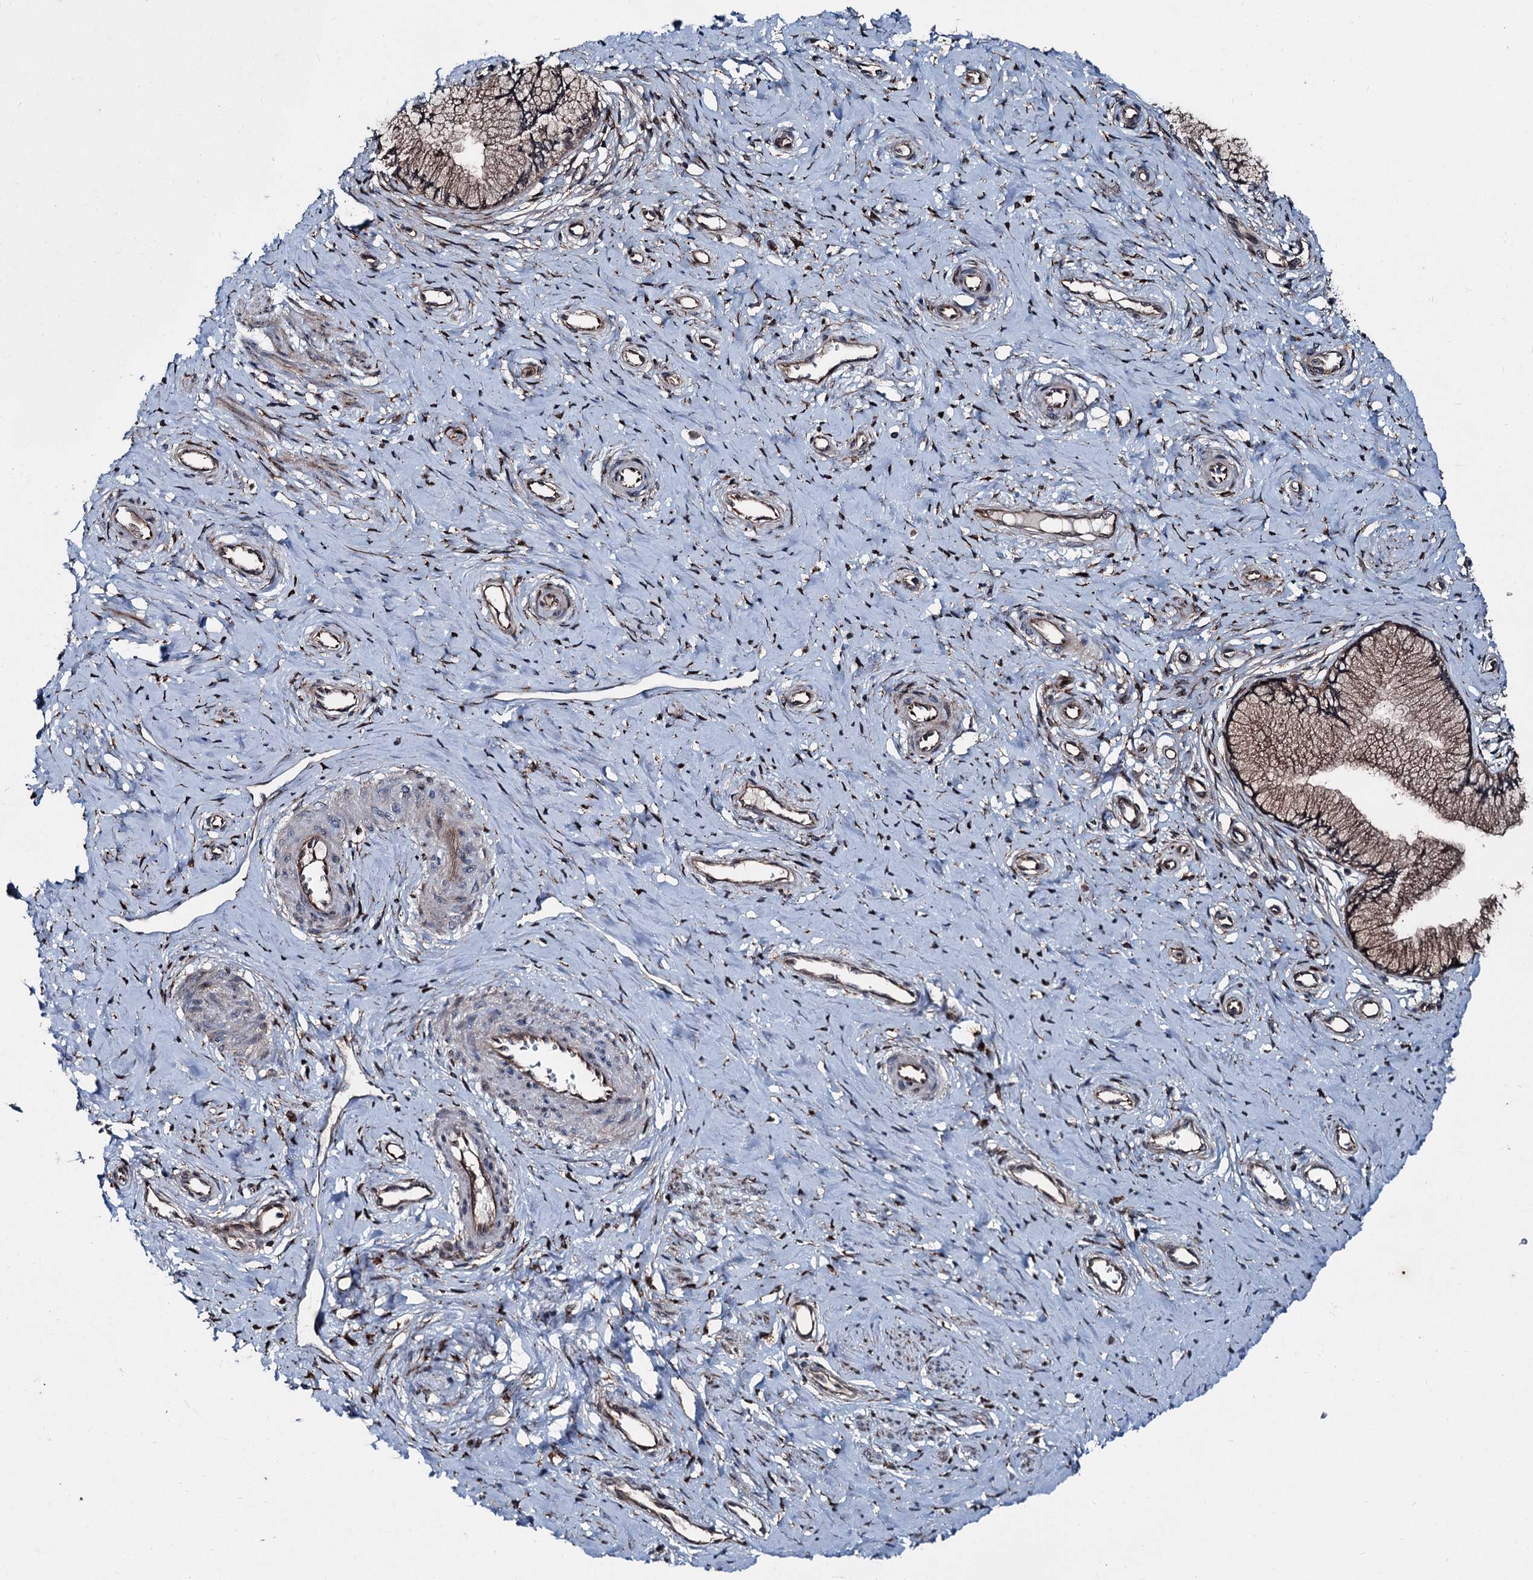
{"staining": {"intensity": "moderate", "quantity": ">75%", "location": "cytoplasmic/membranous"}, "tissue": "cervix", "cell_type": "Glandular cells", "image_type": "normal", "snomed": [{"axis": "morphology", "description": "Normal tissue, NOS"}, {"axis": "topography", "description": "Cervix"}], "caption": "Immunohistochemistry image of unremarkable cervix: cervix stained using immunohistochemistry (IHC) shows medium levels of moderate protein expression localized specifically in the cytoplasmic/membranous of glandular cells, appearing as a cytoplasmic/membranous brown color.", "gene": "DDIAS", "patient": {"sex": "female", "age": 36}}